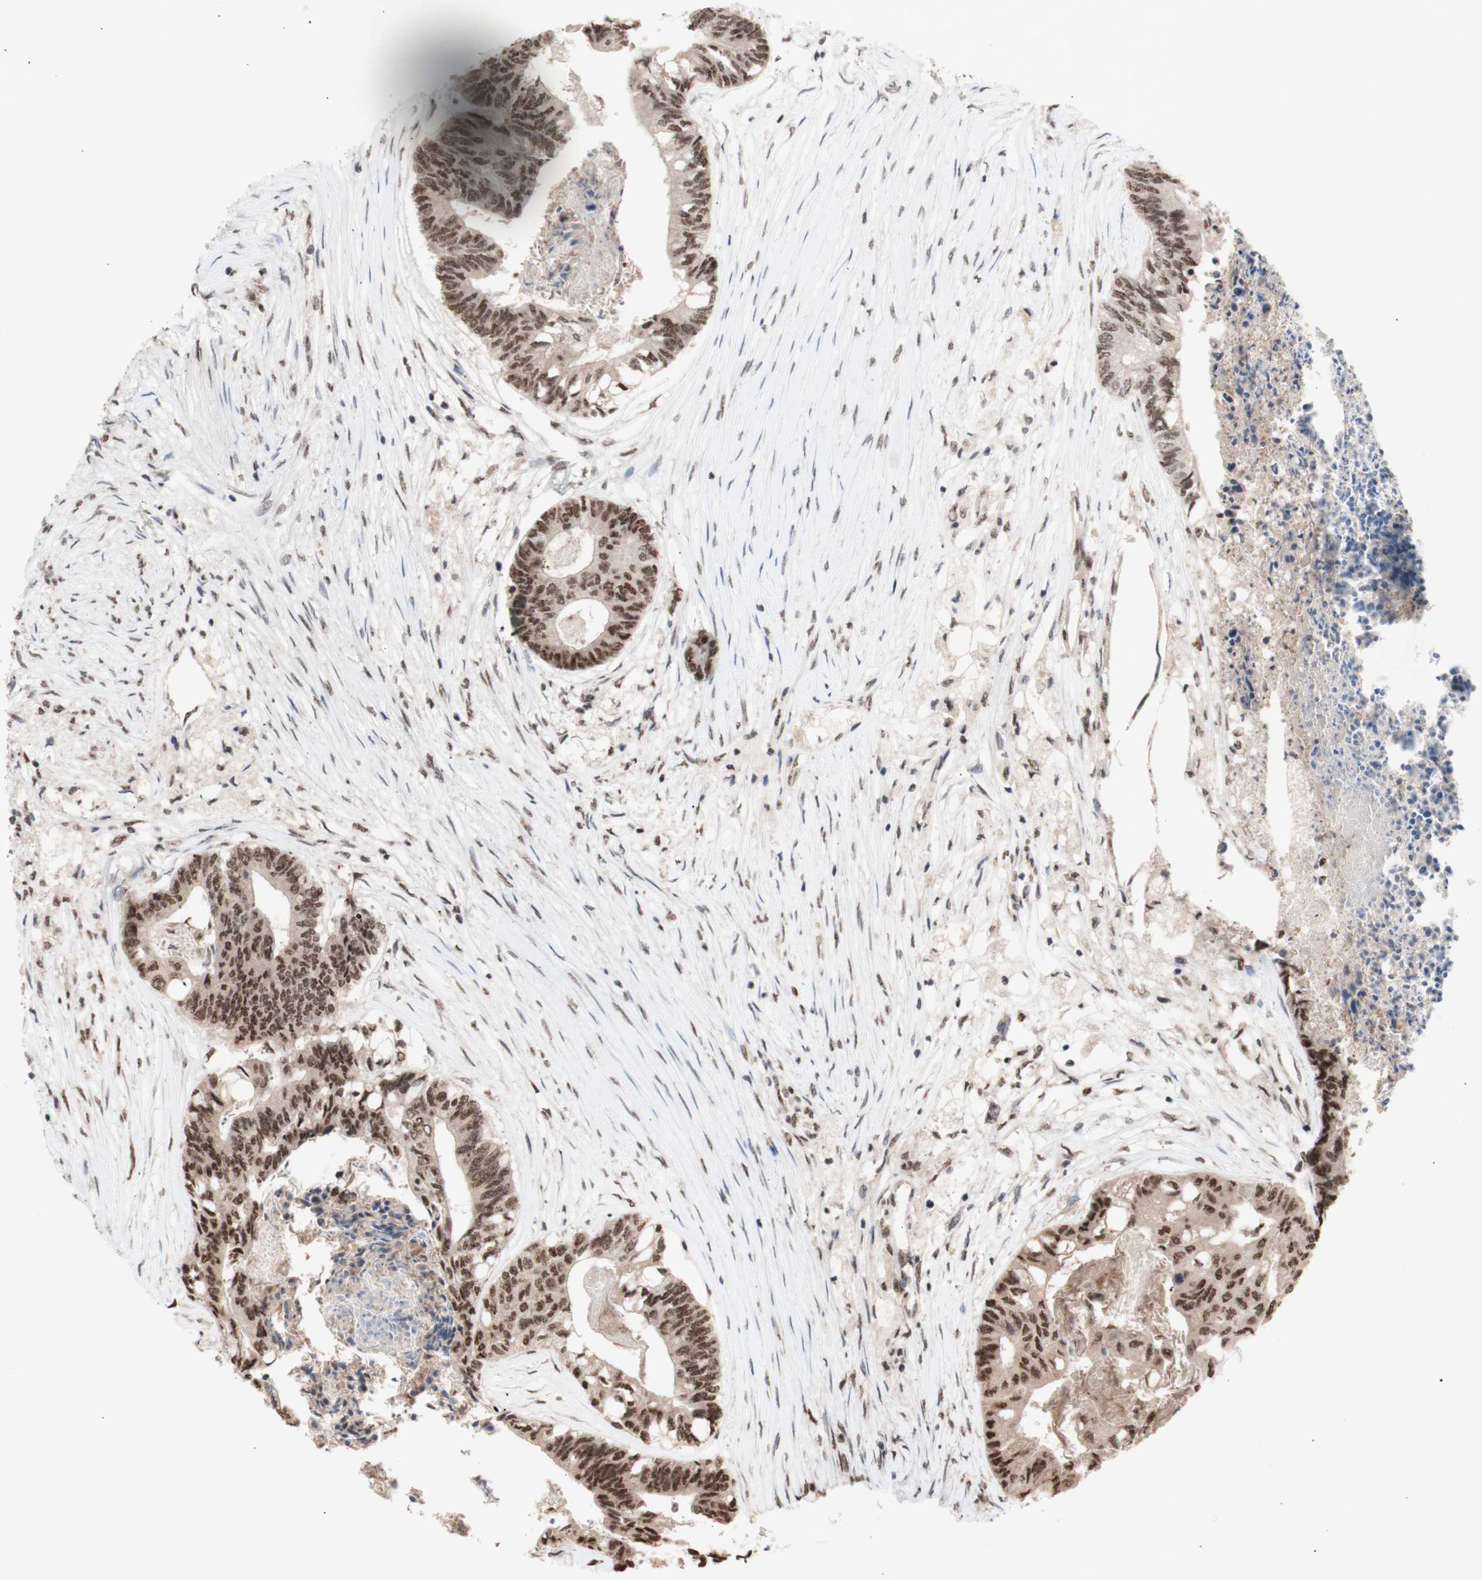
{"staining": {"intensity": "moderate", "quantity": ">75%", "location": "nuclear"}, "tissue": "colorectal cancer", "cell_type": "Tumor cells", "image_type": "cancer", "snomed": [{"axis": "morphology", "description": "Adenocarcinoma, NOS"}, {"axis": "topography", "description": "Rectum"}], "caption": "Immunohistochemical staining of colorectal adenocarcinoma displays moderate nuclear protein expression in approximately >75% of tumor cells. (DAB IHC with brightfield microscopy, high magnification).", "gene": "SFPQ", "patient": {"sex": "male", "age": 63}}